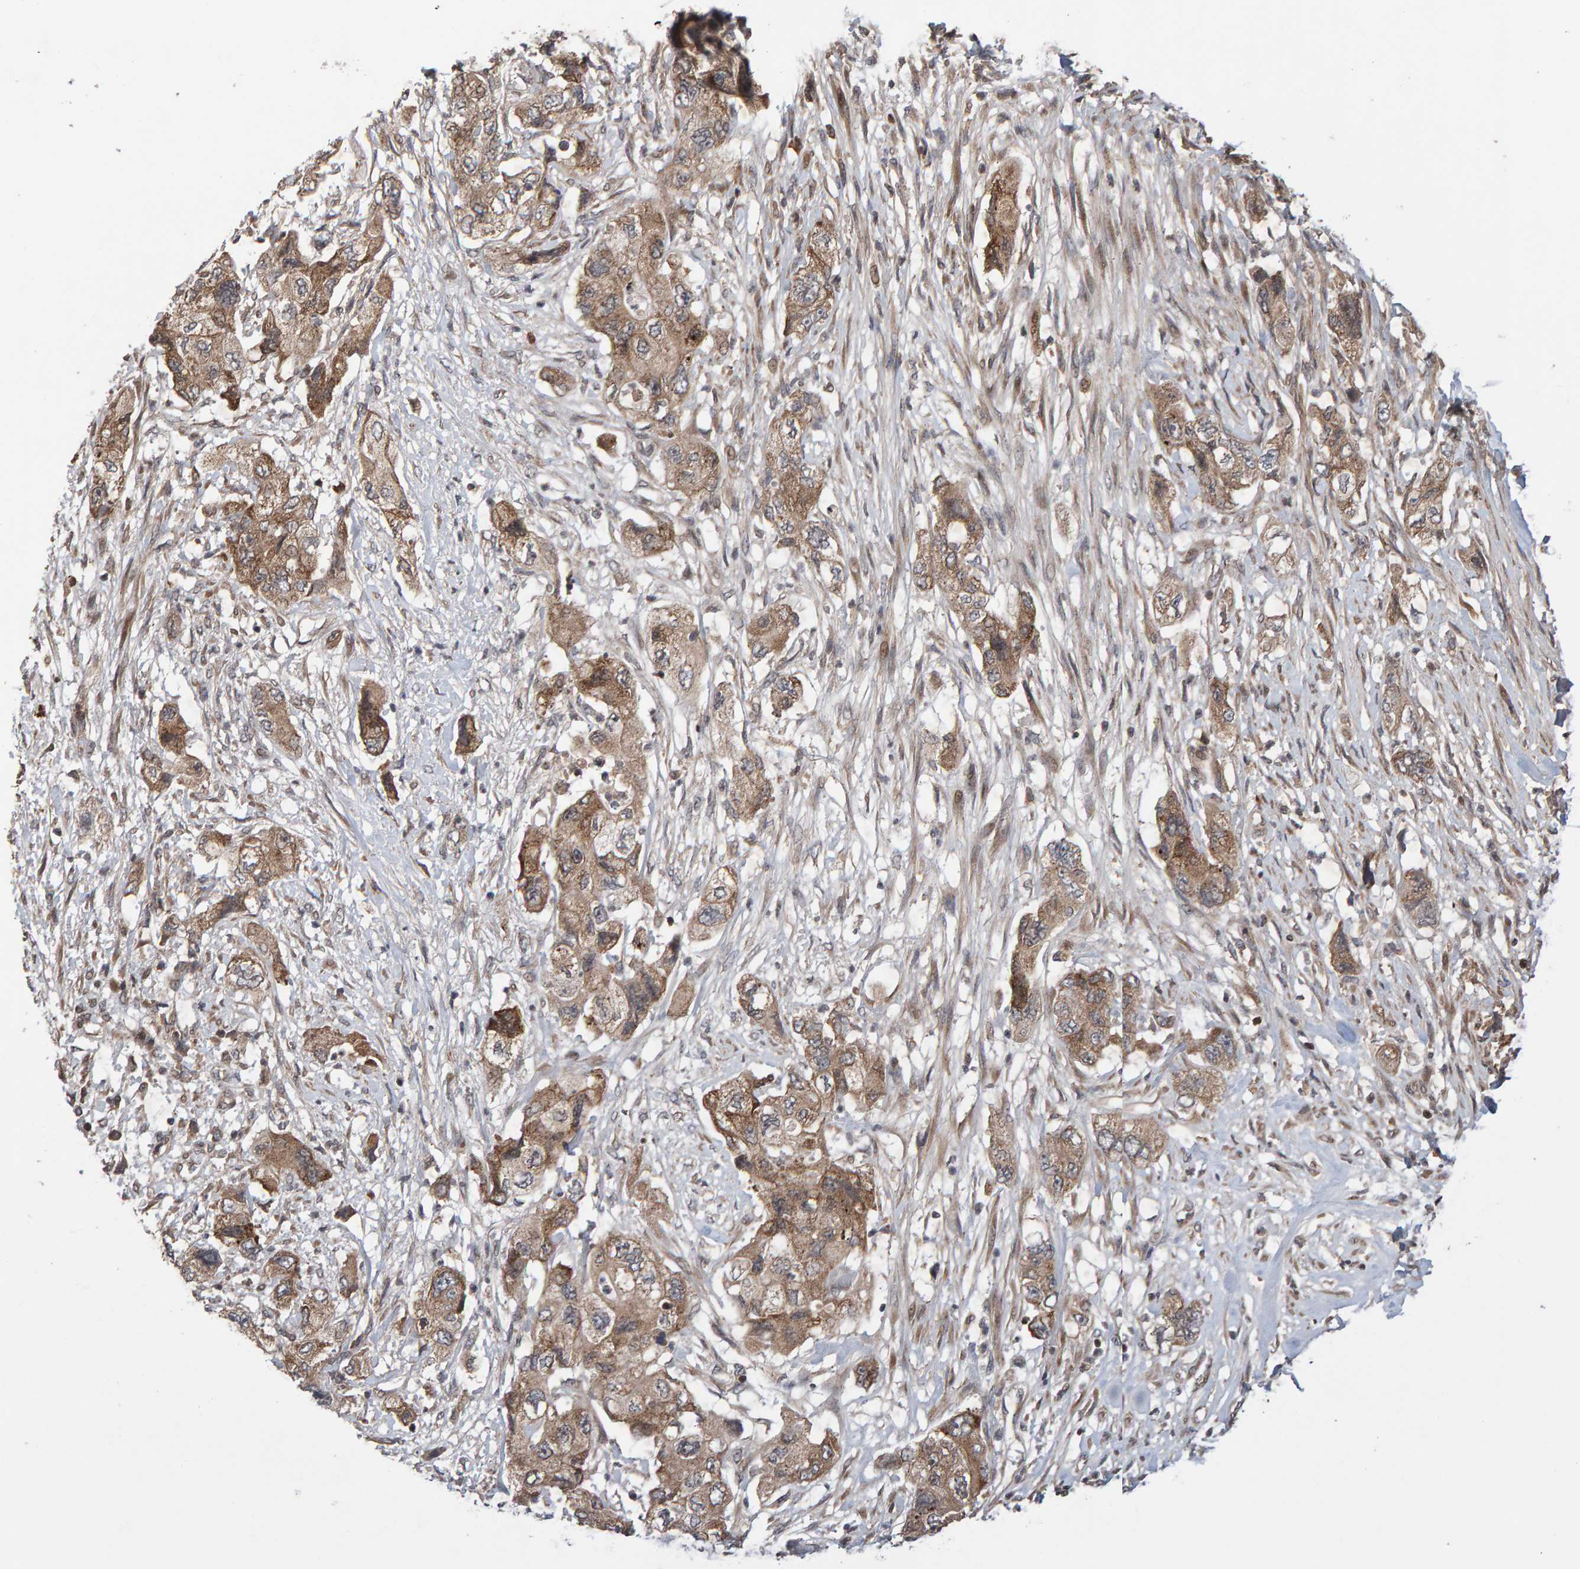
{"staining": {"intensity": "moderate", "quantity": ">75%", "location": "cytoplasmic/membranous"}, "tissue": "pancreatic cancer", "cell_type": "Tumor cells", "image_type": "cancer", "snomed": [{"axis": "morphology", "description": "Adenocarcinoma, NOS"}, {"axis": "topography", "description": "Pancreas"}], "caption": "Brown immunohistochemical staining in human pancreatic adenocarcinoma demonstrates moderate cytoplasmic/membranous expression in approximately >75% of tumor cells.", "gene": "PECR", "patient": {"sex": "female", "age": 73}}